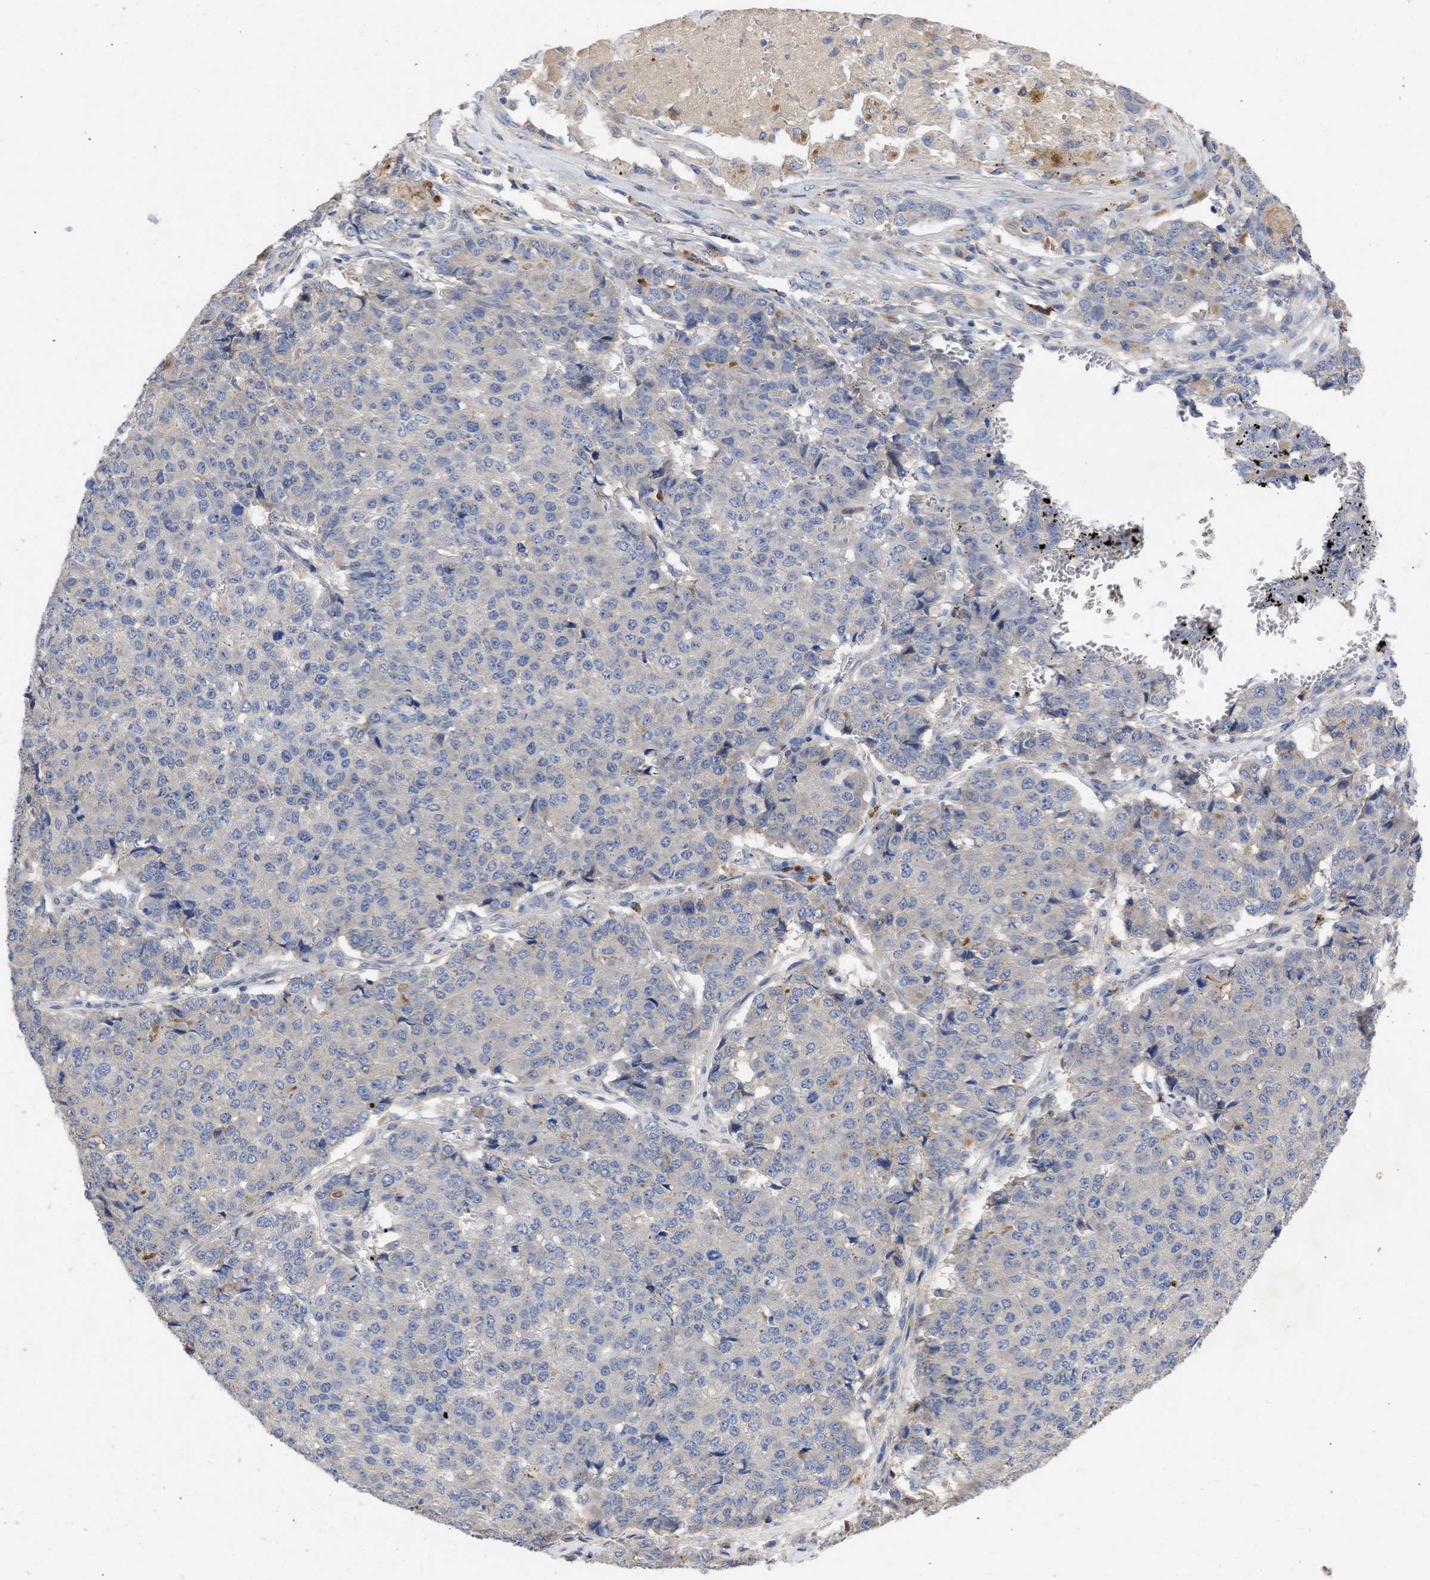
{"staining": {"intensity": "negative", "quantity": "none", "location": "none"}, "tissue": "pancreatic cancer", "cell_type": "Tumor cells", "image_type": "cancer", "snomed": [{"axis": "morphology", "description": "Adenocarcinoma, NOS"}, {"axis": "topography", "description": "Pancreas"}], "caption": "A histopathology image of pancreatic cancer (adenocarcinoma) stained for a protein shows no brown staining in tumor cells.", "gene": "ARHGEF4", "patient": {"sex": "male", "age": 50}}